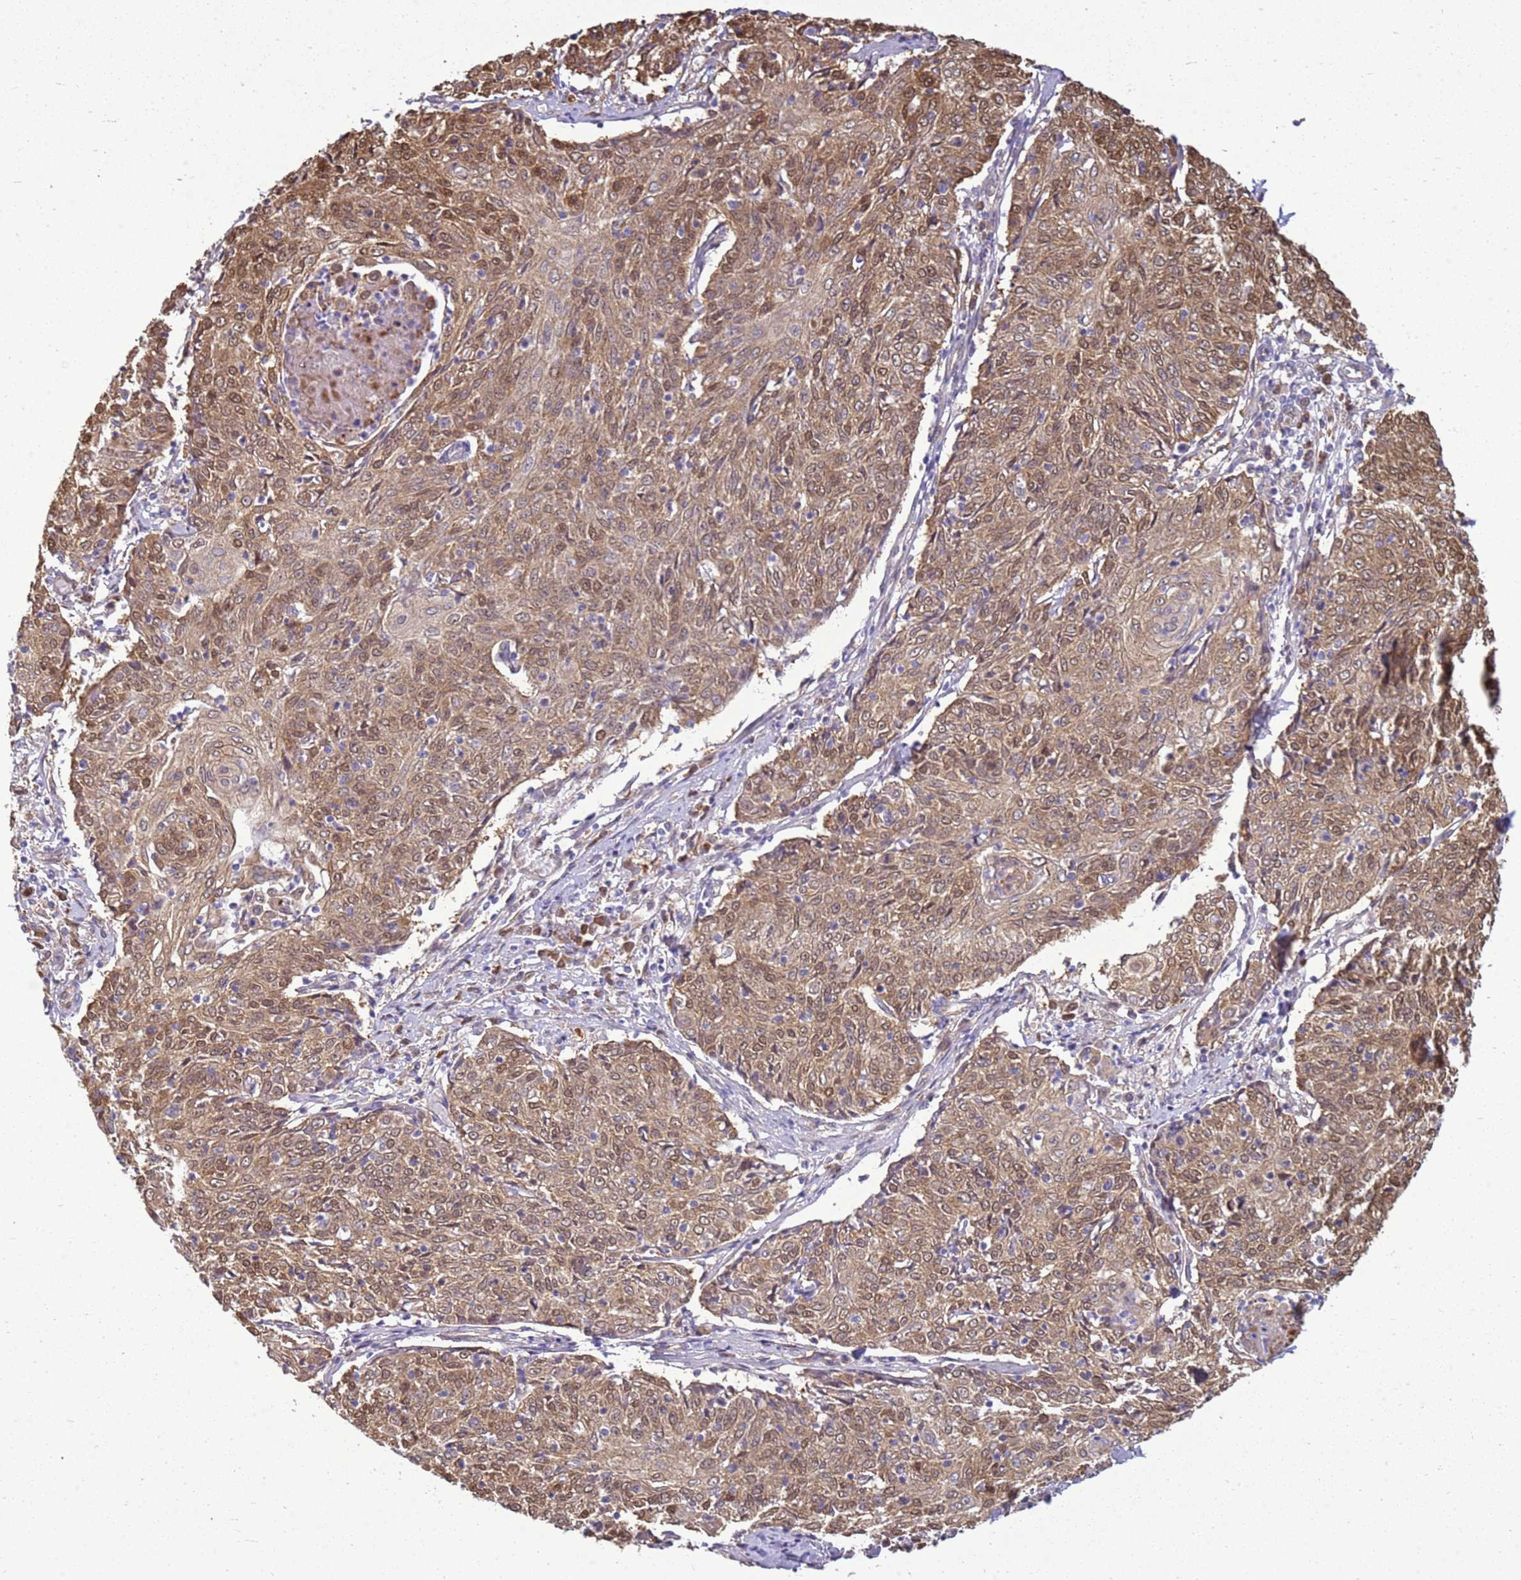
{"staining": {"intensity": "moderate", "quantity": ">75%", "location": "cytoplasmic/membranous,nuclear"}, "tissue": "cervical cancer", "cell_type": "Tumor cells", "image_type": "cancer", "snomed": [{"axis": "morphology", "description": "Squamous cell carcinoma, NOS"}, {"axis": "topography", "description": "Cervix"}], "caption": "Protein expression analysis of human cervical cancer (squamous cell carcinoma) reveals moderate cytoplasmic/membranous and nuclear positivity in approximately >75% of tumor cells. (brown staining indicates protein expression, while blue staining denotes nuclei).", "gene": "YWHAE", "patient": {"sex": "female", "age": 48}}